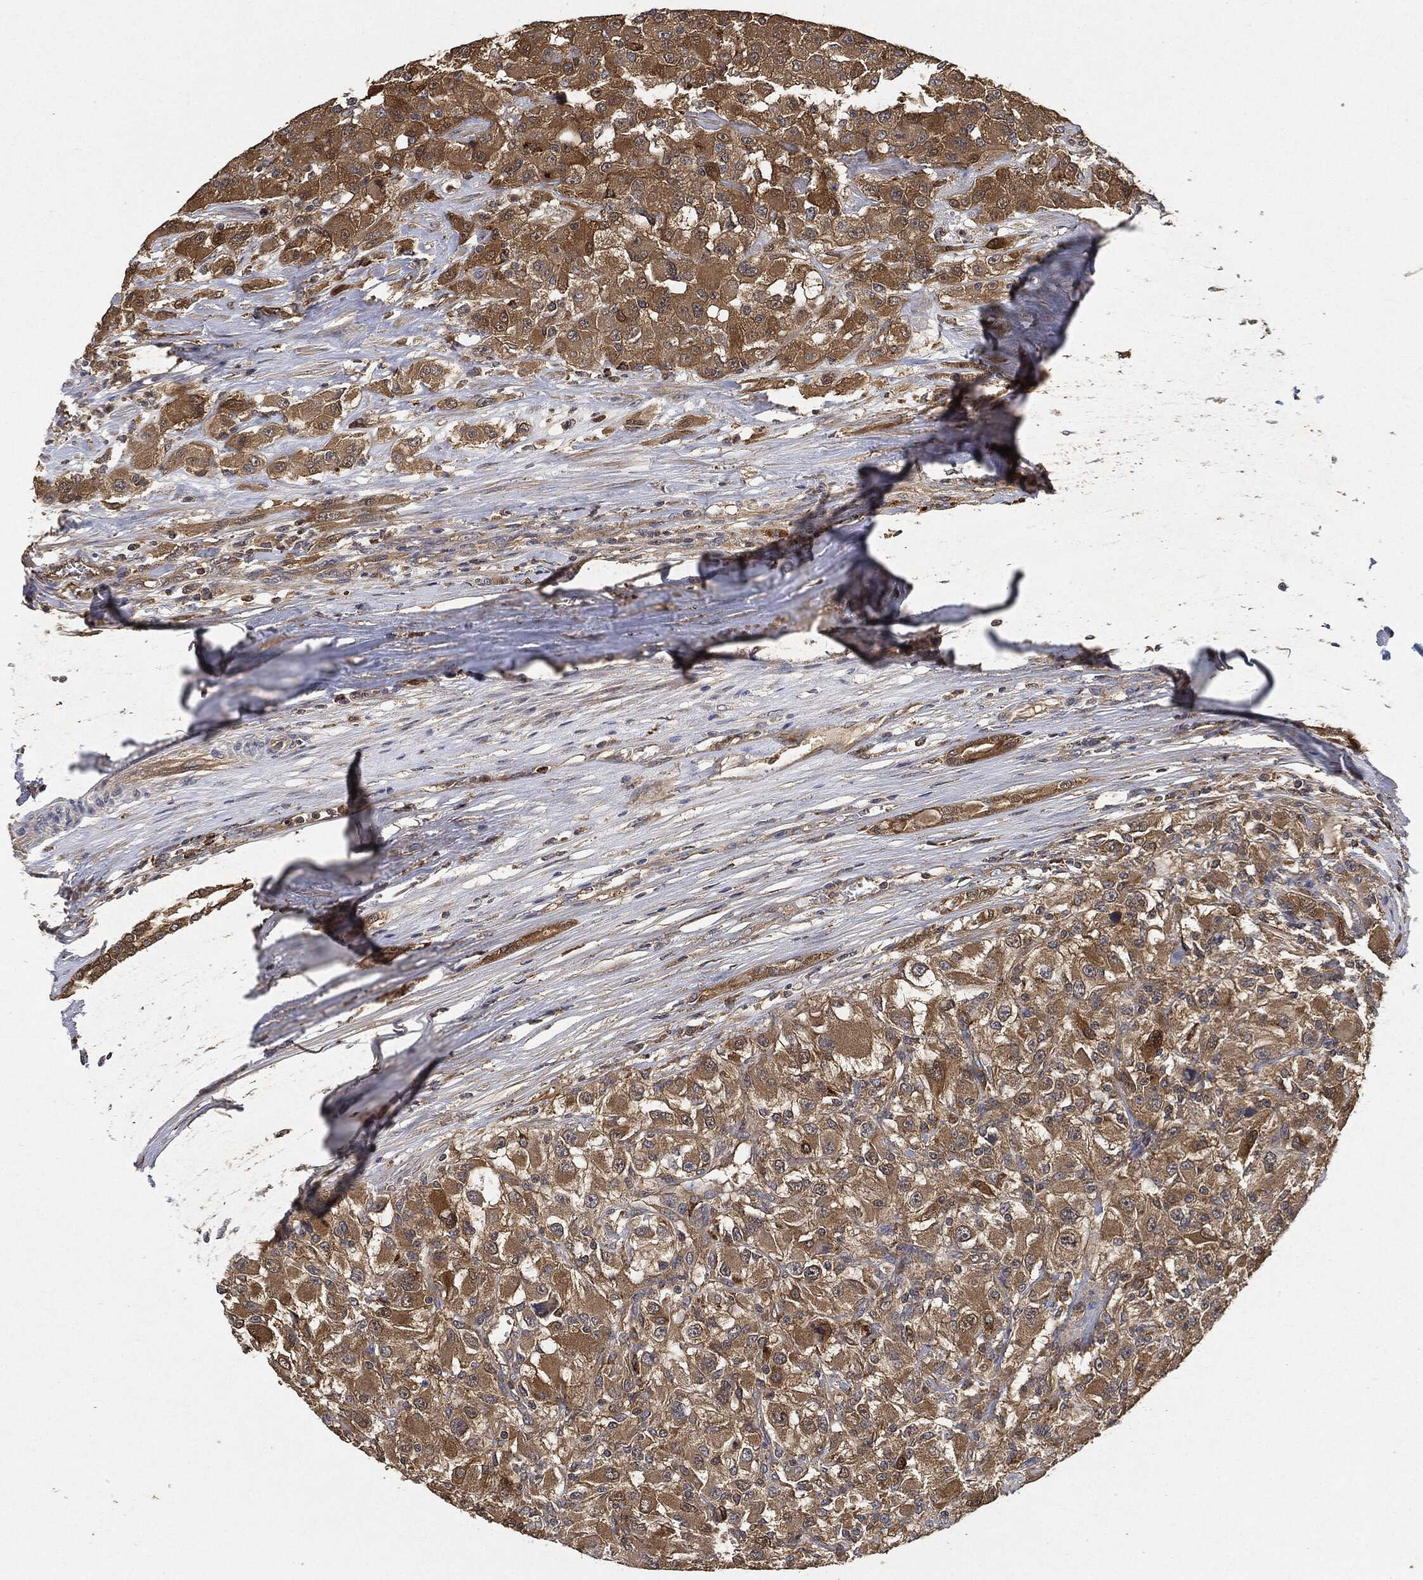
{"staining": {"intensity": "moderate", "quantity": ">75%", "location": "cytoplasmic/membranous"}, "tissue": "renal cancer", "cell_type": "Tumor cells", "image_type": "cancer", "snomed": [{"axis": "morphology", "description": "Adenocarcinoma, NOS"}, {"axis": "topography", "description": "Kidney"}], "caption": "DAB immunohistochemical staining of human renal cancer (adenocarcinoma) demonstrates moderate cytoplasmic/membranous protein positivity in approximately >75% of tumor cells.", "gene": "BRAF", "patient": {"sex": "female", "age": 67}}